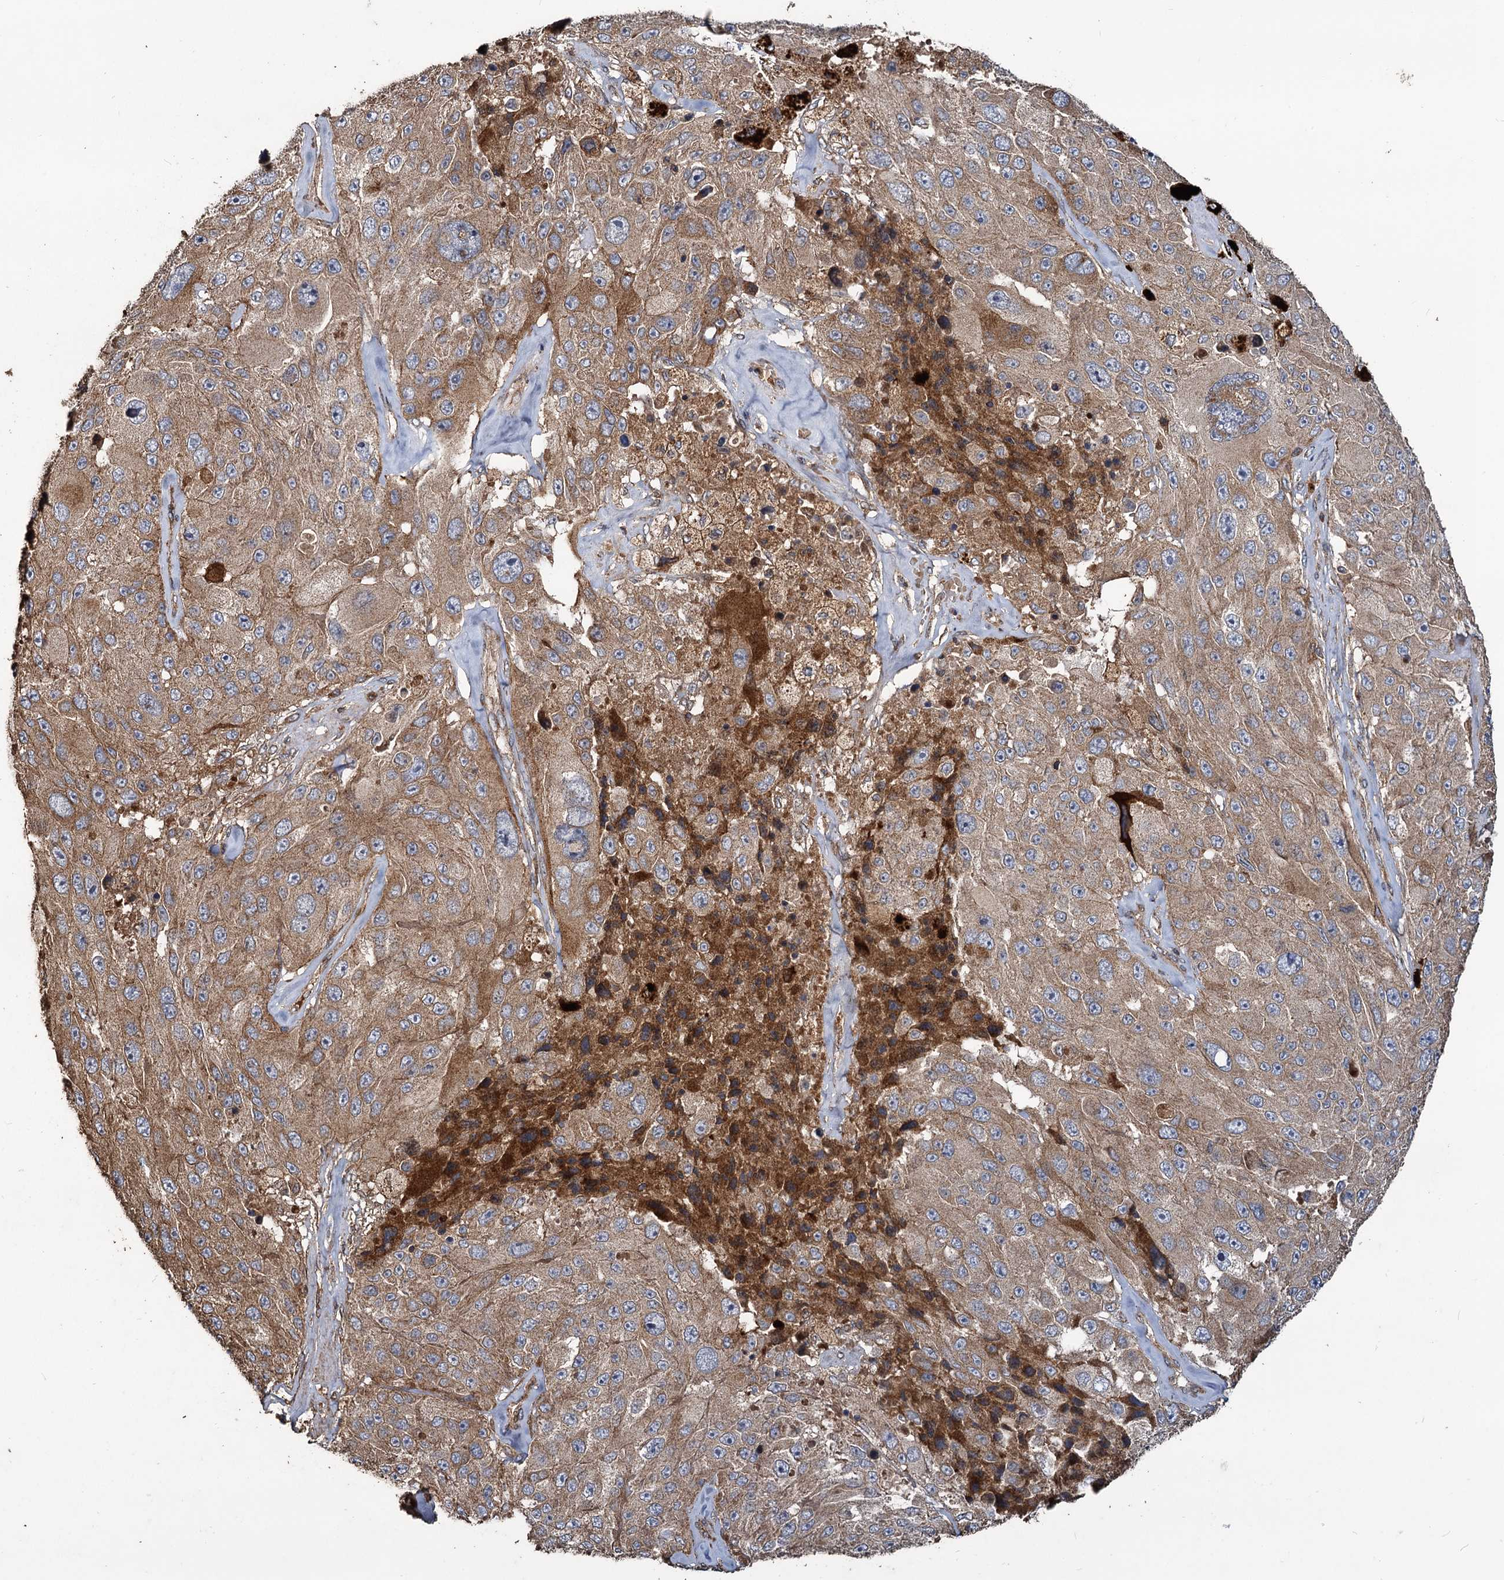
{"staining": {"intensity": "moderate", "quantity": ">75%", "location": "cytoplasmic/membranous"}, "tissue": "melanoma", "cell_type": "Tumor cells", "image_type": "cancer", "snomed": [{"axis": "morphology", "description": "Malignant melanoma, Metastatic site"}, {"axis": "topography", "description": "Lymph node"}], "caption": "Malignant melanoma (metastatic site) stained for a protein (brown) shows moderate cytoplasmic/membranous positive positivity in about >75% of tumor cells.", "gene": "NOTCH2NLA", "patient": {"sex": "male", "age": 62}}